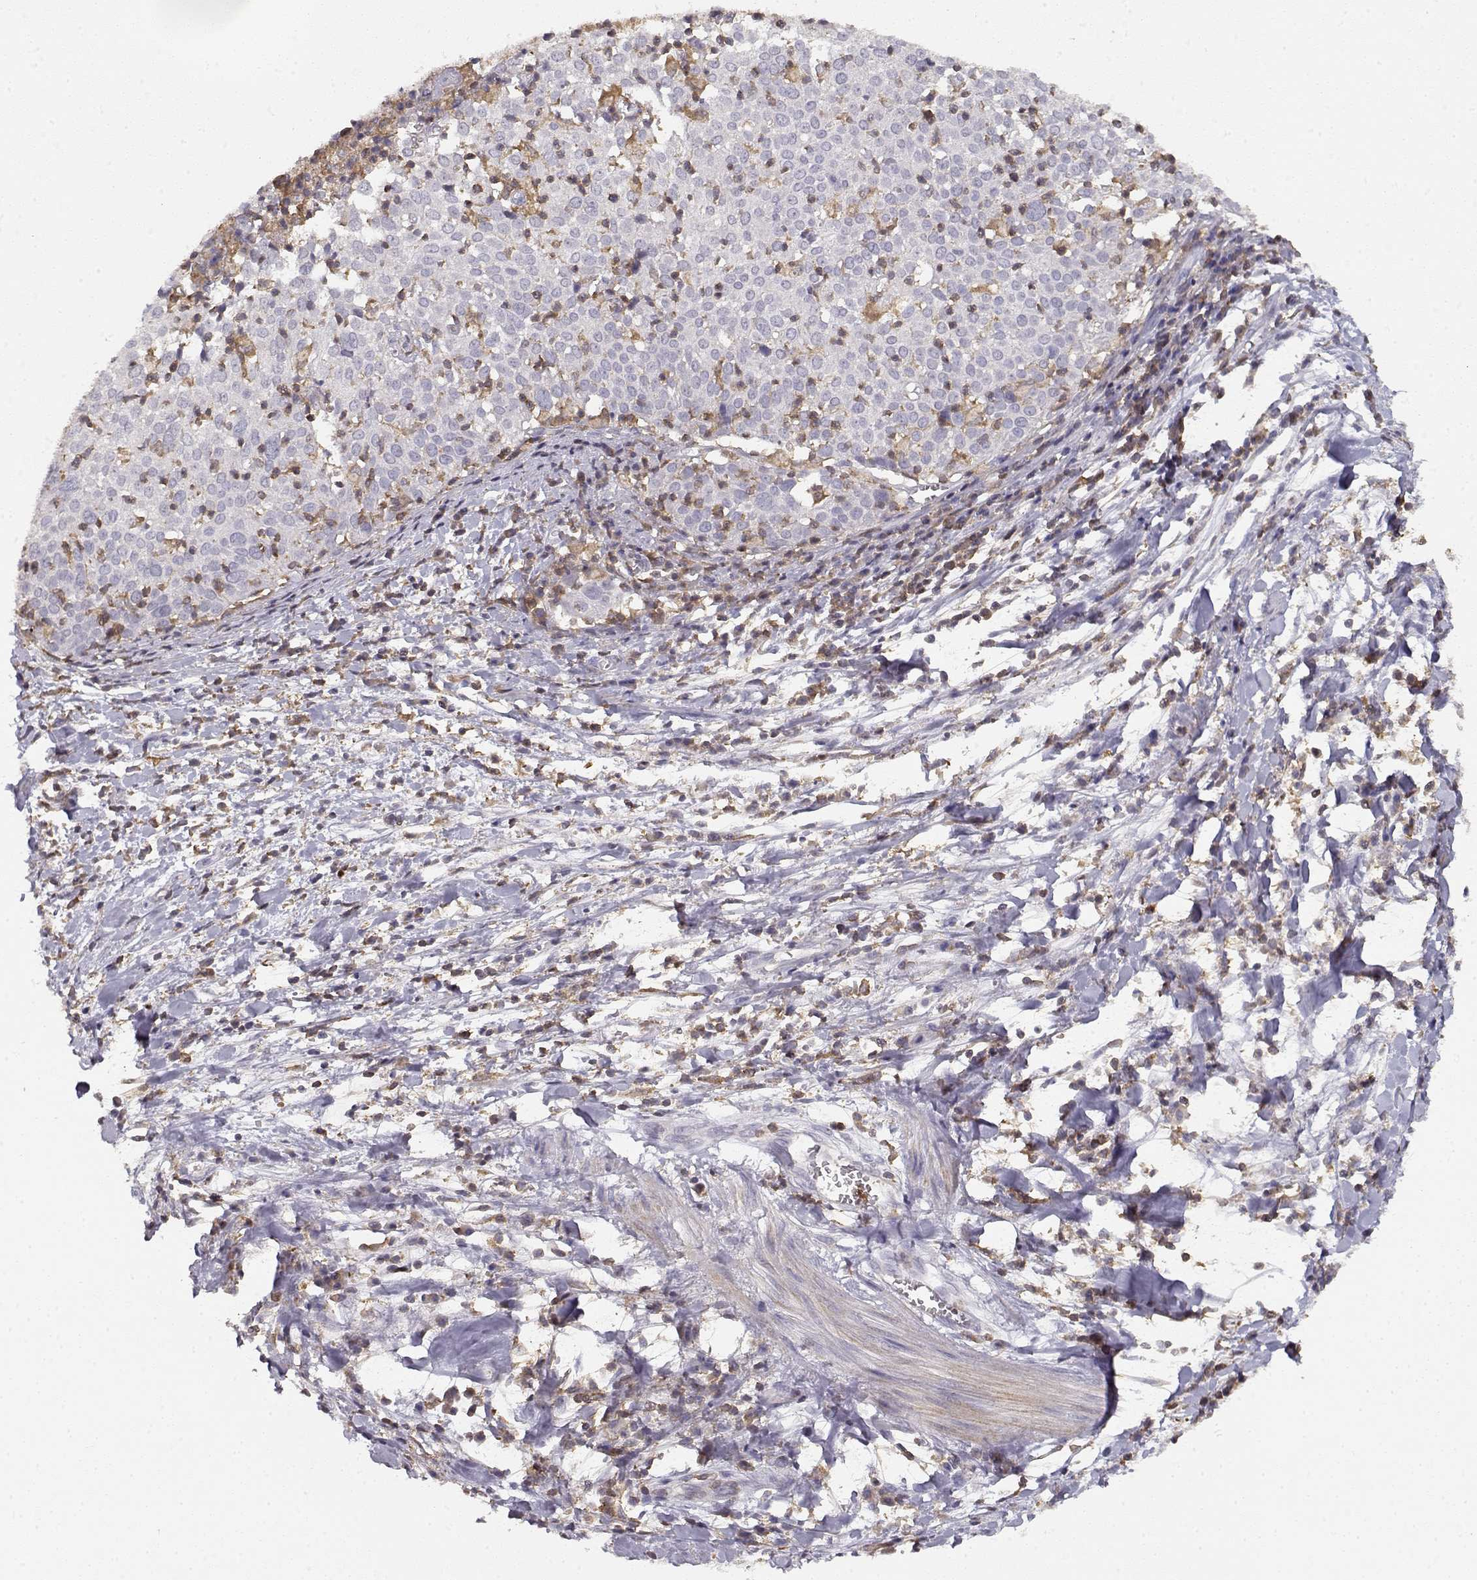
{"staining": {"intensity": "negative", "quantity": "none", "location": "none"}, "tissue": "cervical cancer", "cell_type": "Tumor cells", "image_type": "cancer", "snomed": [{"axis": "morphology", "description": "Squamous cell carcinoma, NOS"}, {"axis": "topography", "description": "Cervix"}], "caption": "This is a image of IHC staining of squamous cell carcinoma (cervical), which shows no positivity in tumor cells.", "gene": "VAV1", "patient": {"sex": "female", "age": 39}}